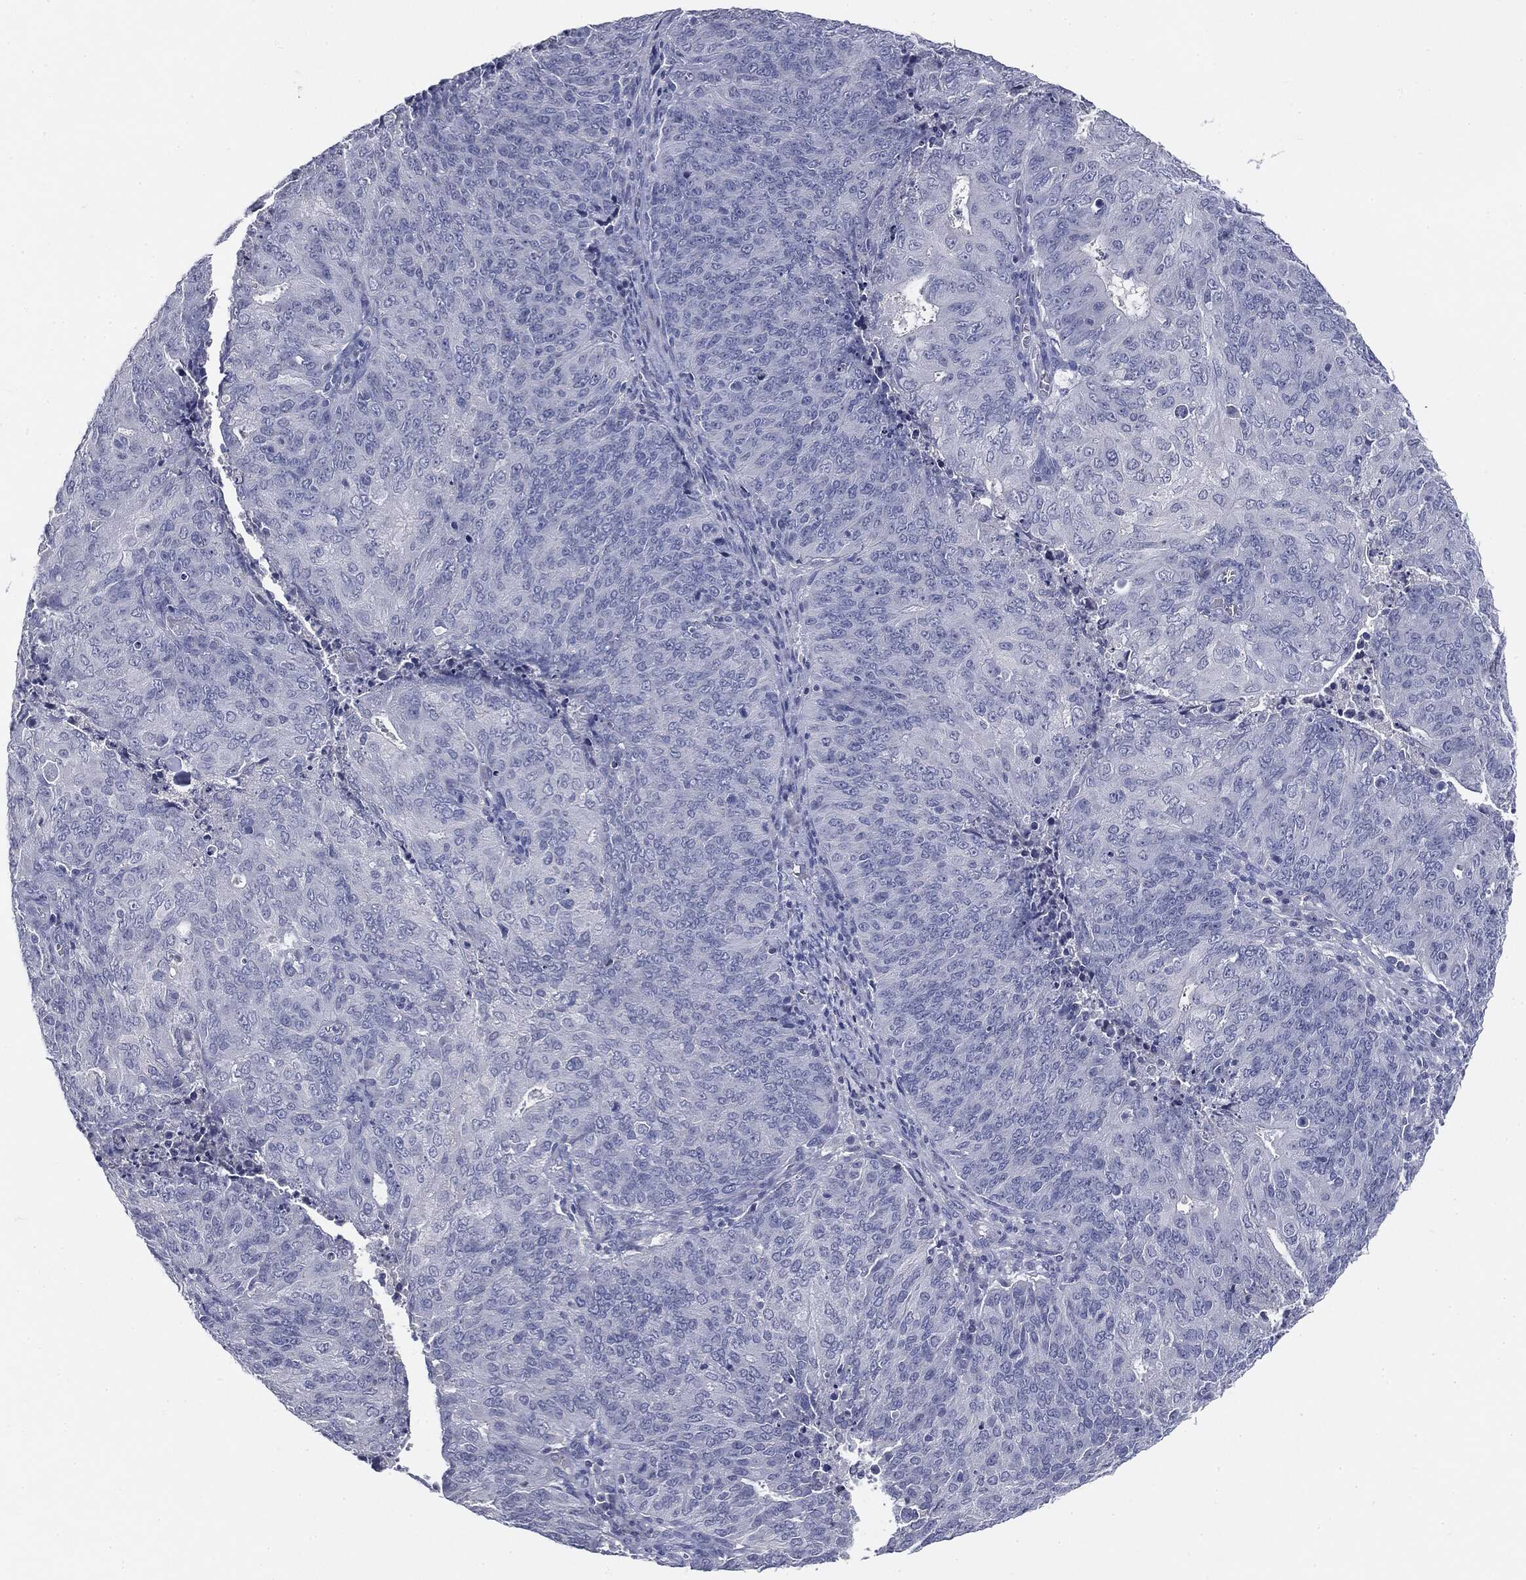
{"staining": {"intensity": "negative", "quantity": "none", "location": "none"}, "tissue": "endometrial cancer", "cell_type": "Tumor cells", "image_type": "cancer", "snomed": [{"axis": "morphology", "description": "Adenocarcinoma, NOS"}, {"axis": "topography", "description": "Endometrium"}], "caption": "An immunohistochemistry histopathology image of endometrial cancer is shown. There is no staining in tumor cells of endometrial cancer.", "gene": "CGB1", "patient": {"sex": "female", "age": 82}}